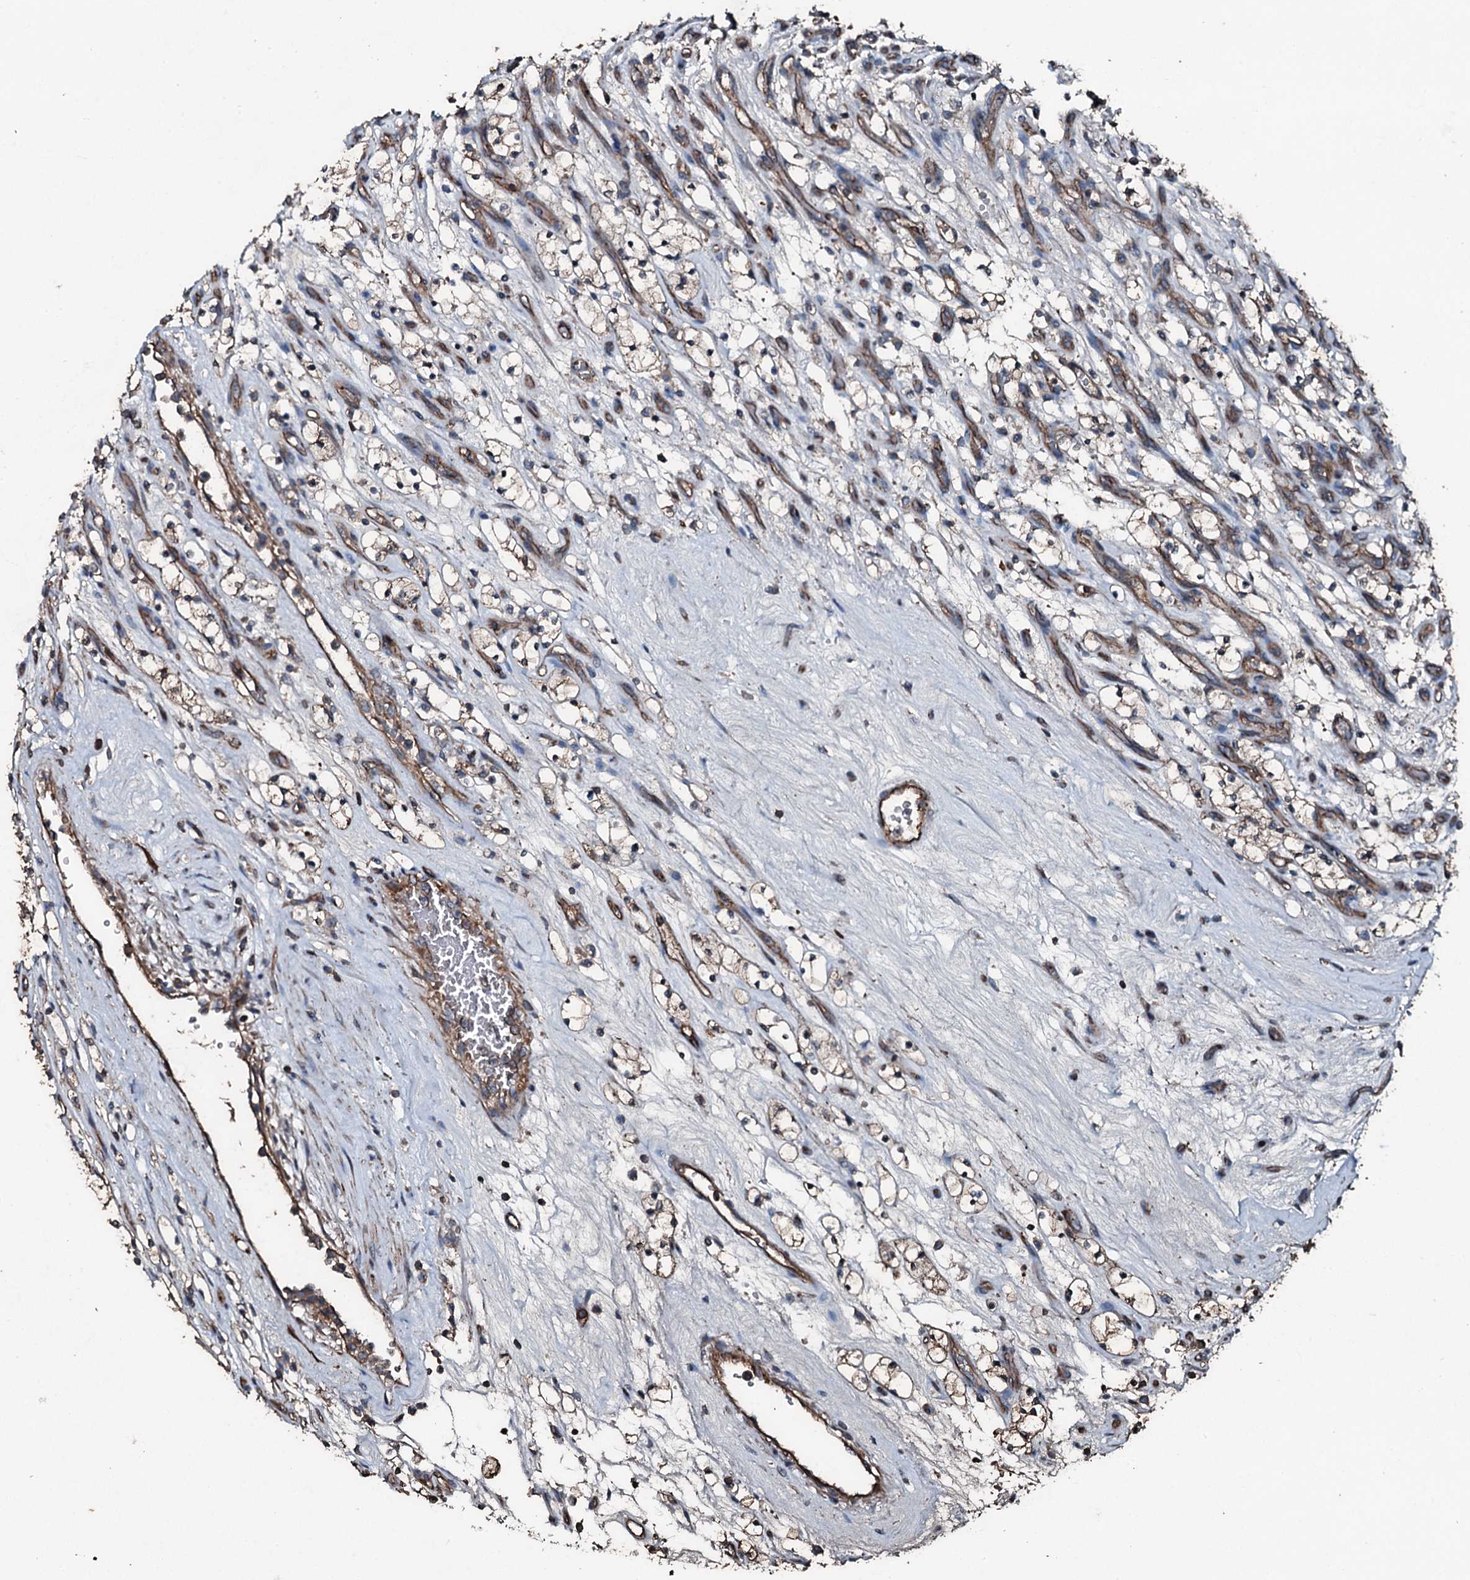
{"staining": {"intensity": "moderate", "quantity": "<25%", "location": "cytoplasmic/membranous"}, "tissue": "renal cancer", "cell_type": "Tumor cells", "image_type": "cancer", "snomed": [{"axis": "morphology", "description": "Adenocarcinoma, NOS"}, {"axis": "topography", "description": "Kidney"}], "caption": "Protein expression analysis of renal adenocarcinoma shows moderate cytoplasmic/membranous expression in approximately <25% of tumor cells. The staining is performed using DAB brown chromogen to label protein expression. The nuclei are counter-stained blue using hematoxylin.", "gene": "SLC25A38", "patient": {"sex": "female", "age": 69}}